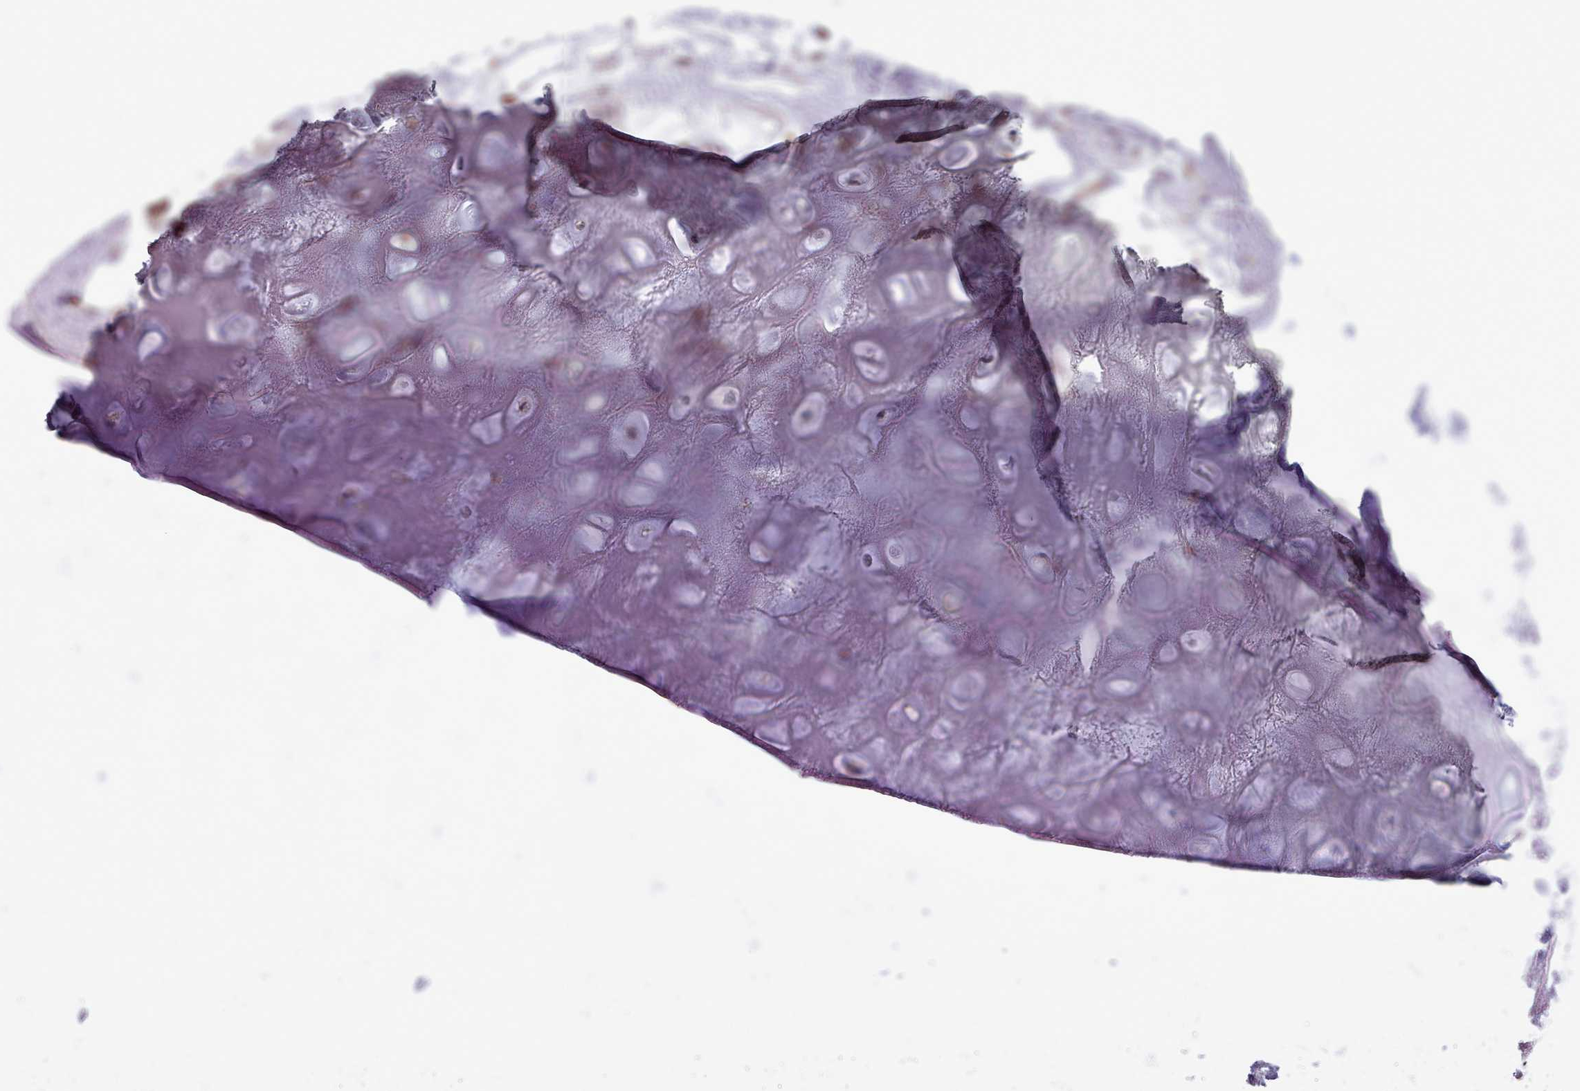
{"staining": {"intensity": "negative", "quantity": "none", "location": "none"}, "tissue": "adipose tissue", "cell_type": "Adipocytes", "image_type": "normal", "snomed": [{"axis": "morphology", "description": "Normal tissue, NOS"}, {"axis": "topography", "description": "Cartilage tissue"}], "caption": "Image shows no protein expression in adipocytes of benign adipose tissue.", "gene": "CRYBG1", "patient": {"sex": "male", "age": 81}}